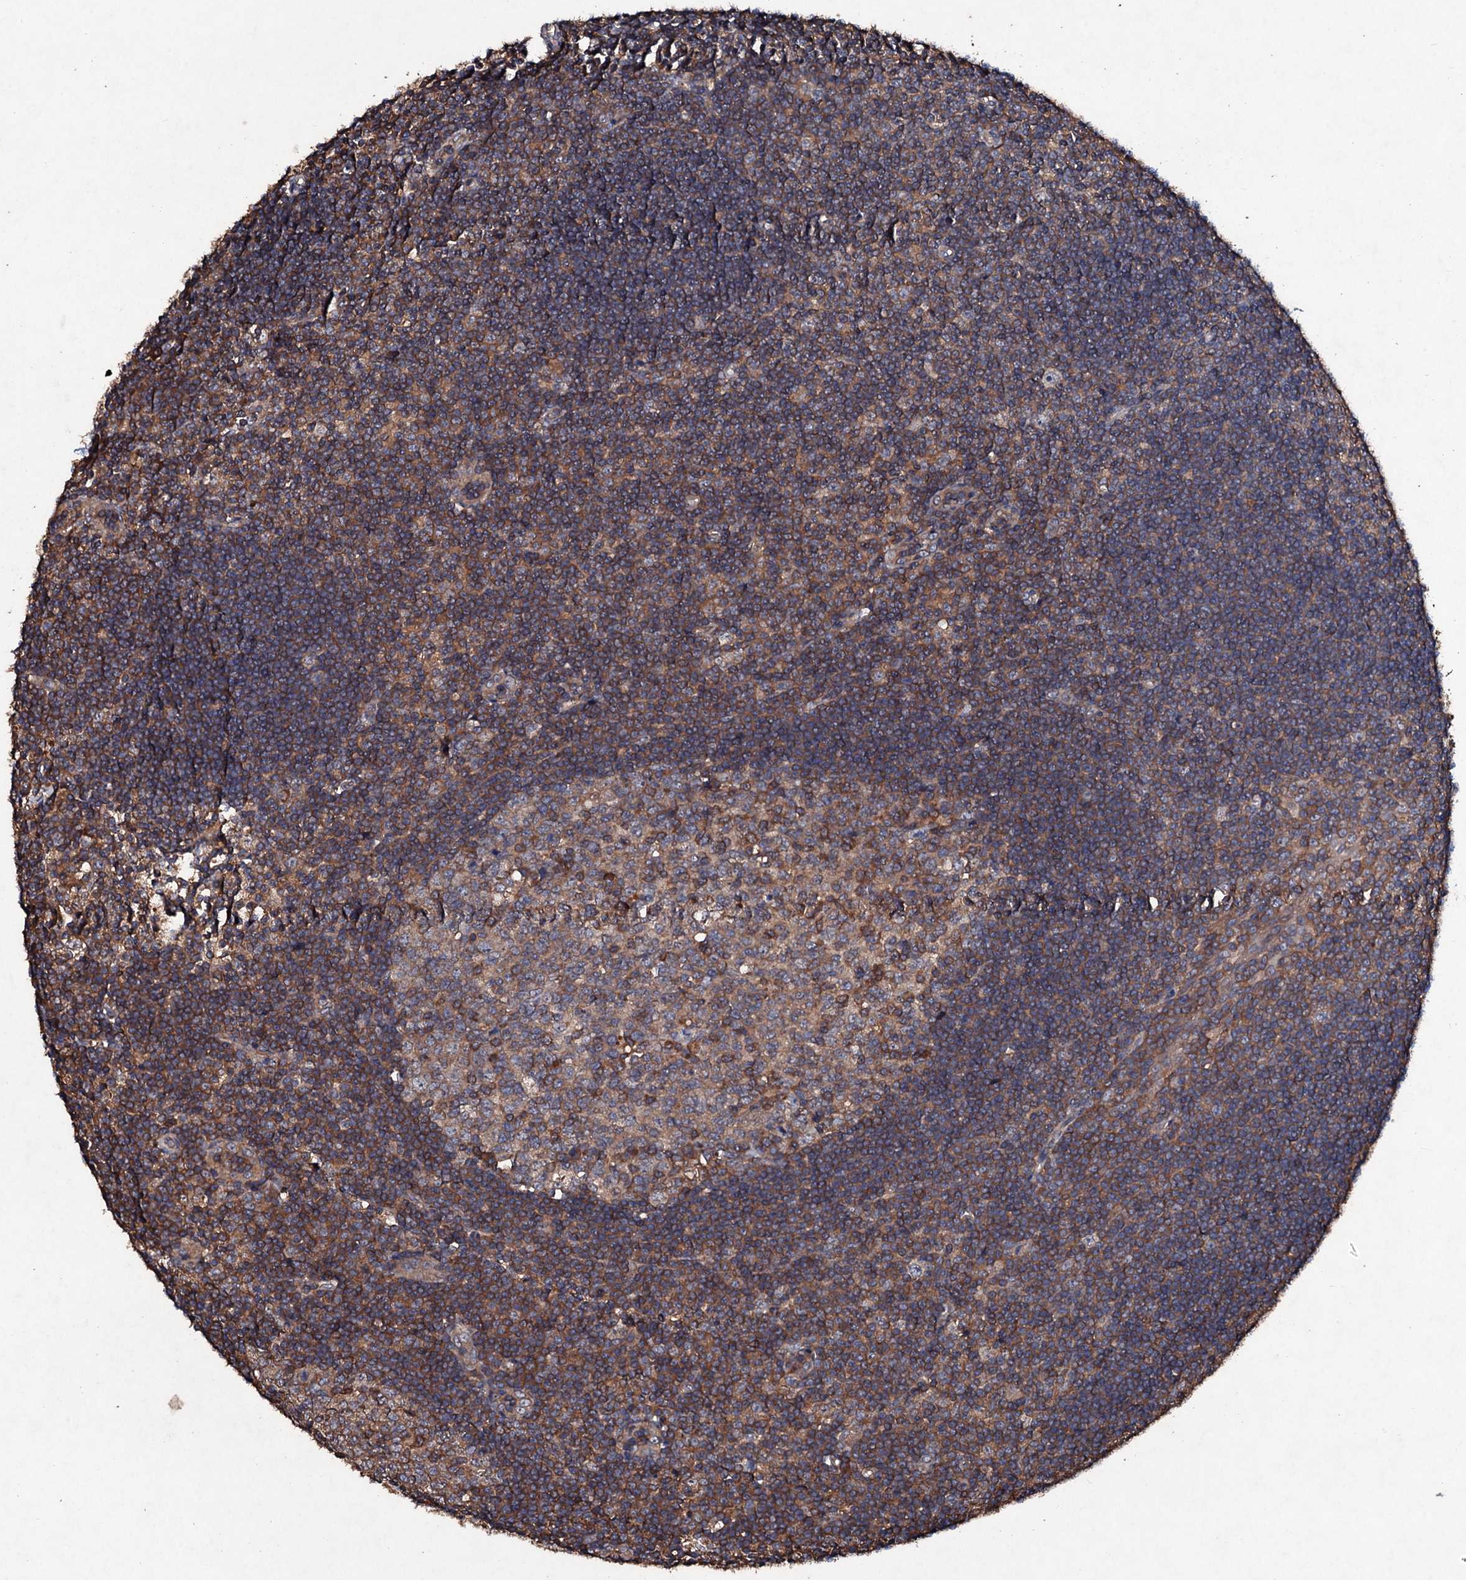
{"staining": {"intensity": "strong", "quantity": "<25%", "location": "cytoplasmic/membranous"}, "tissue": "tonsil", "cell_type": "Germinal center cells", "image_type": "normal", "snomed": [{"axis": "morphology", "description": "Normal tissue, NOS"}, {"axis": "topography", "description": "Tonsil"}], "caption": "IHC of benign tonsil shows medium levels of strong cytoplasmic/membranous staining in about <25% of germinal center cells.", "gene": "KERA", "patient": {"sex": "male", "age": 27}}